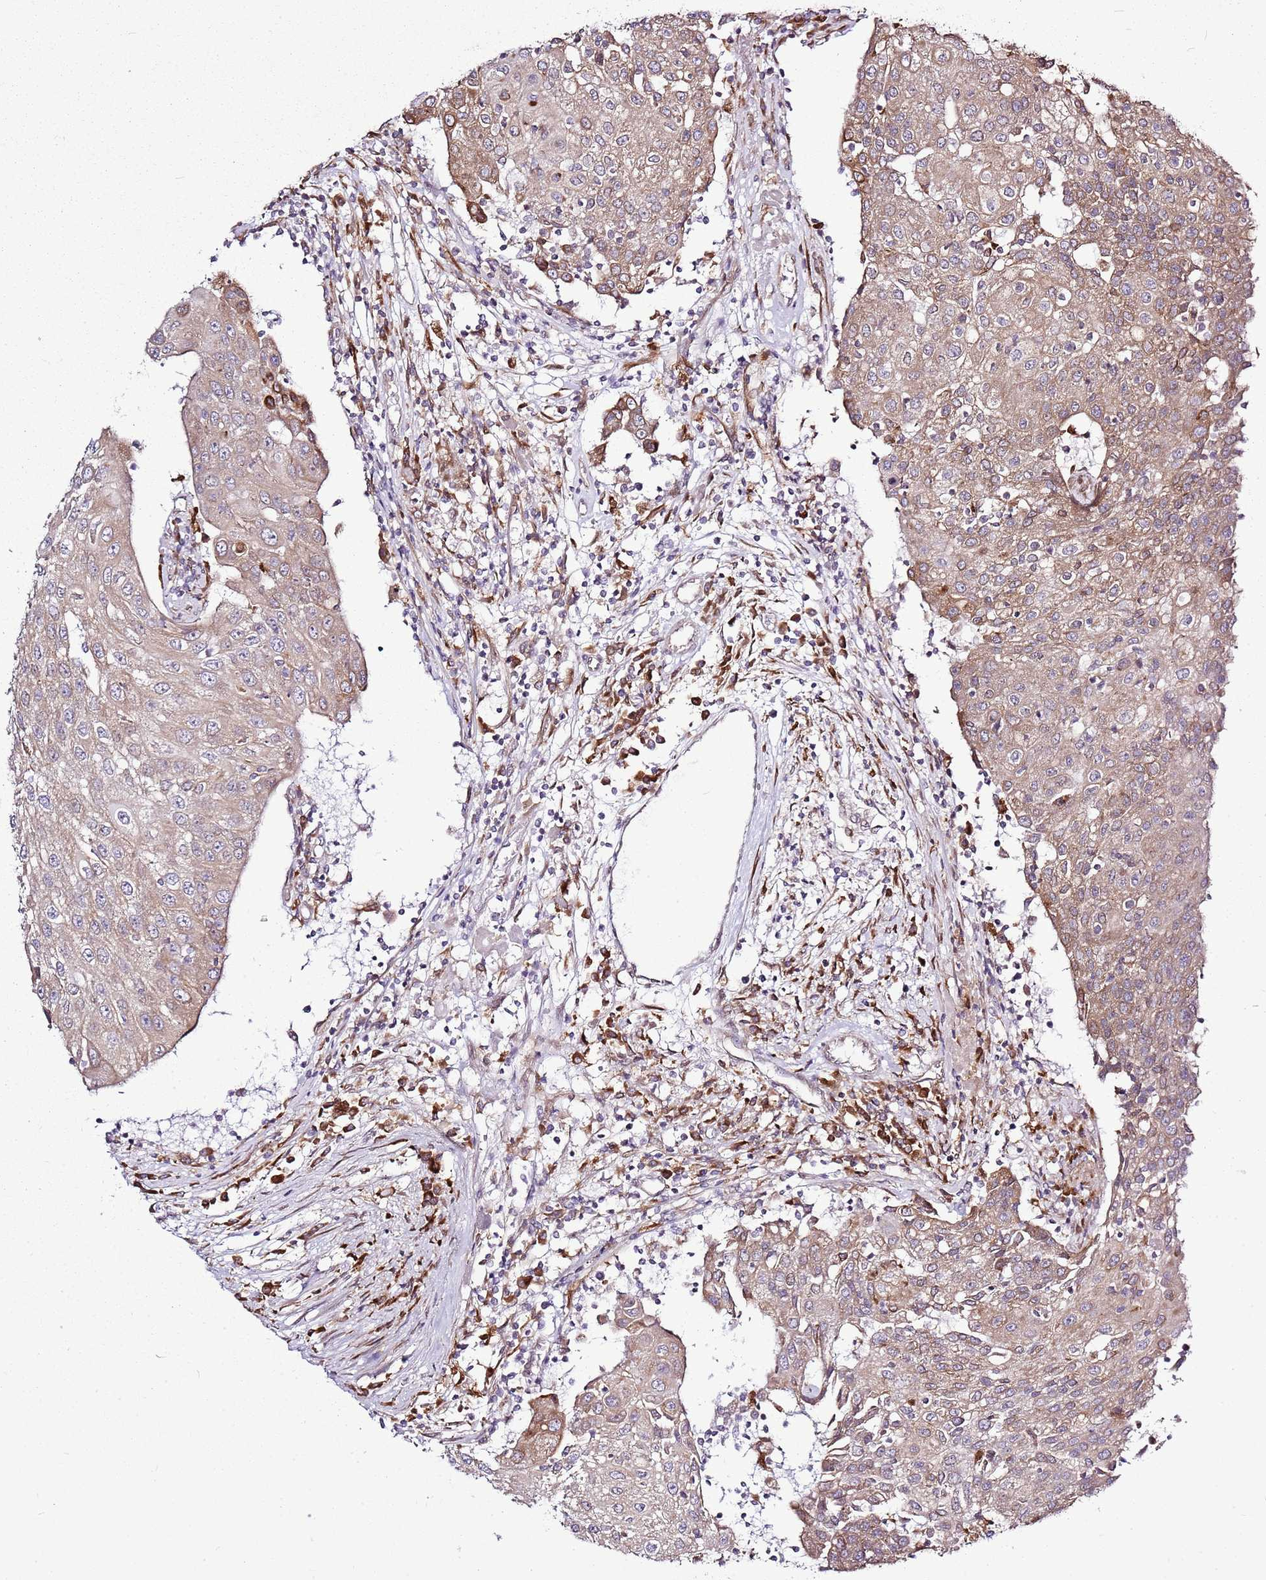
{"staining": {"intensity": "weak", "quantity": "25%-75%", "location": "cytoplasmic/membranous"}, "tissue": "urothelial cancer", "cell_type": "Tumor cells", "image_type": "cancer", "snomed": [{"axis": "morphology", "description": "Urothelial carcinoma, High grade"}, {"axis": "topography", "description": "Urinary bladder"}], "caption": "High-power microscopy captured an IHC image of urothelial carcinoma (high-grade), revealing weak cytoplasmic/membranous staining in about 25%-75% of tumor cells. Using DAB (brown) and hematoxylin (blue) stains, captured at high magnification using brightfield microscopy.", "gene": "TMED10", "patient": {"sex": "female", "age": 85}}